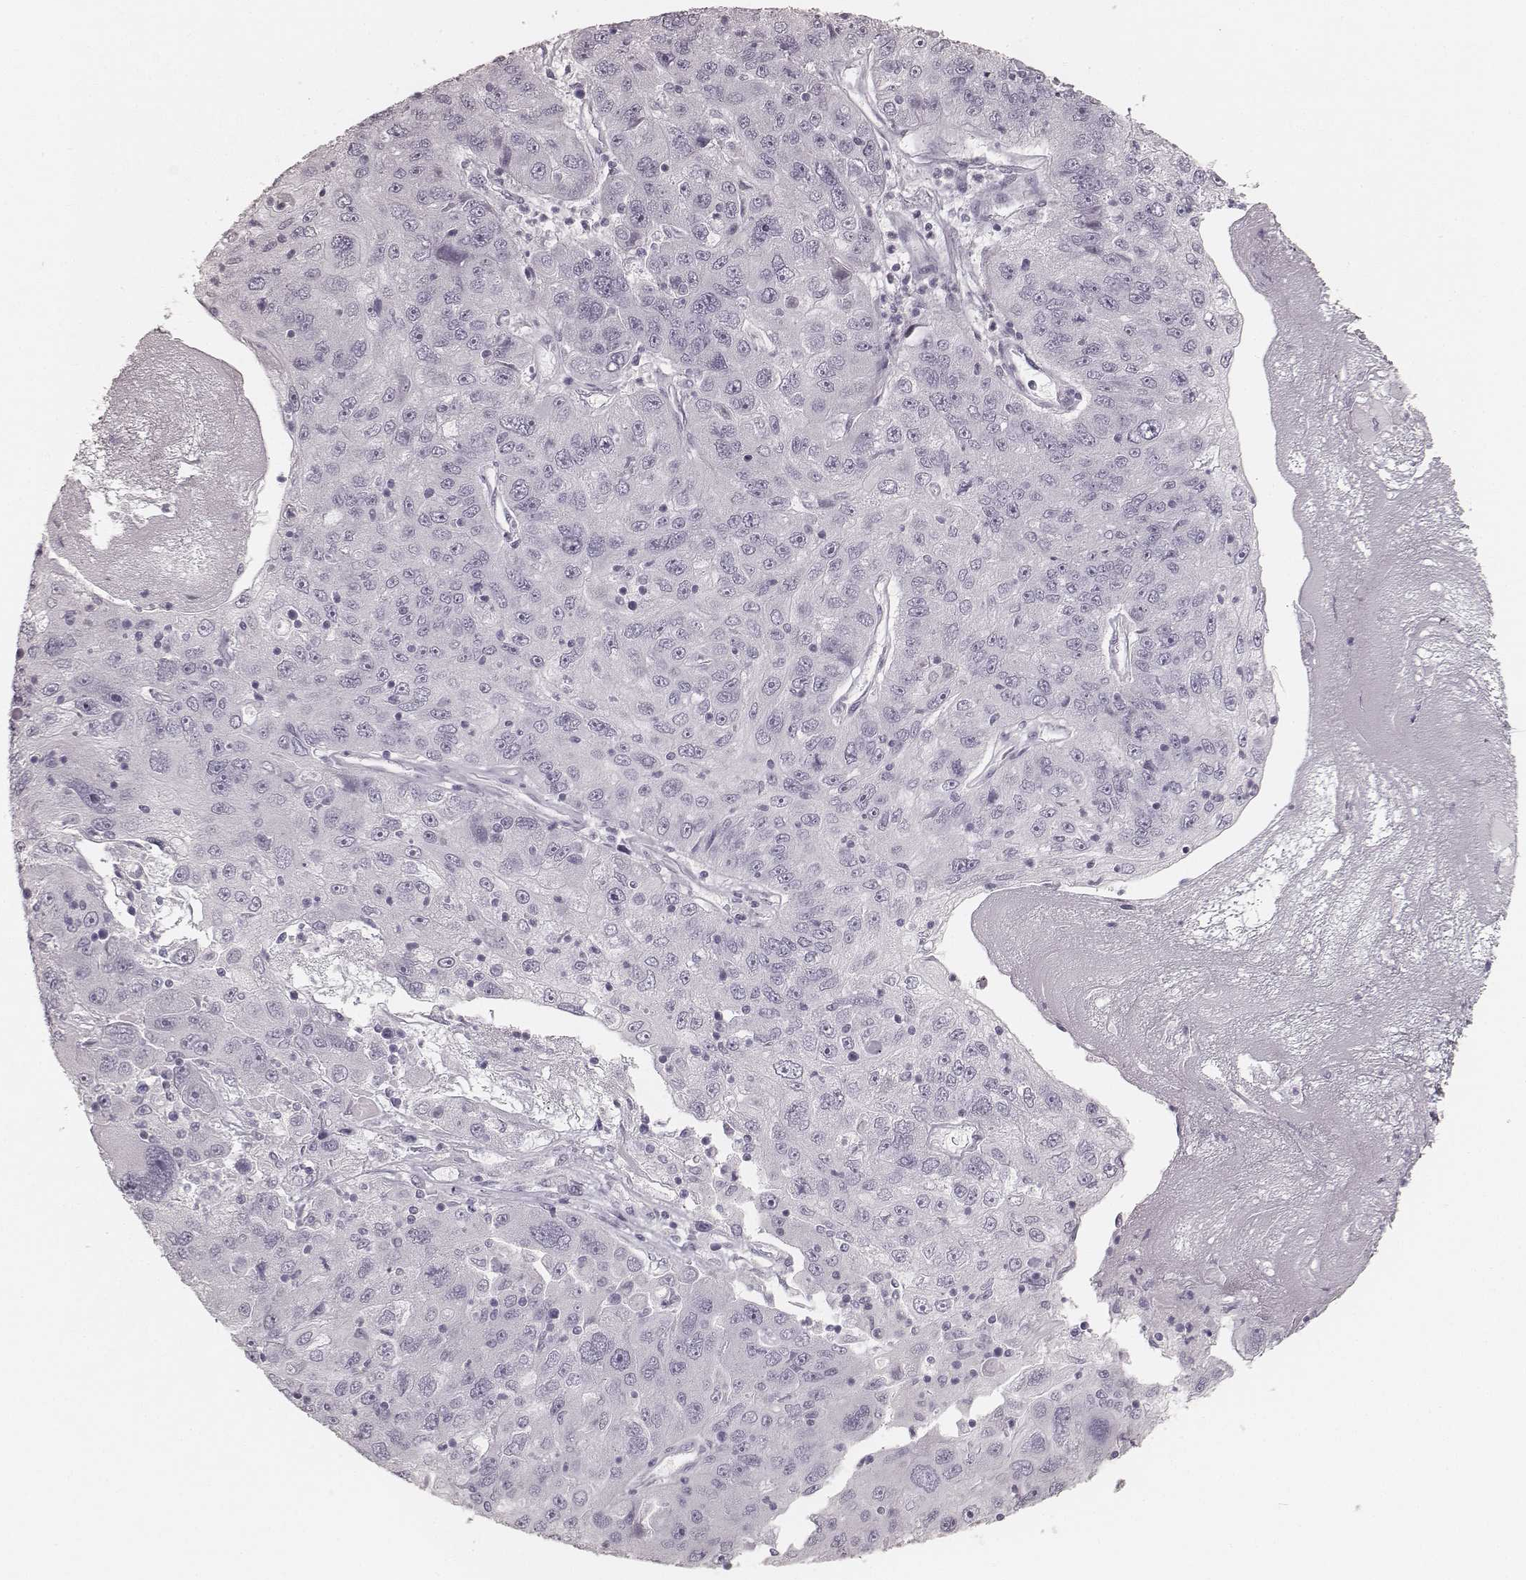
{"staining": {"intensity": "negative", "quantity": "none", "location": "none"}, "tissue": "stomach cancer", "cell_type": "Tumor cells", "image_type": "cancer", "snomed": [{"axis": "morphology", "description": "Adenocarcinoma, NOS"}, {"axis": "topography", "description": "Stomach"}], "caption": "This is an immunohistochemistry (IHC) histopathology image of stomach adenocarcinoma. There is no expression in tumor cells.", "gene": "KRT34", "patient": {"sex": "male", "age": 56}}